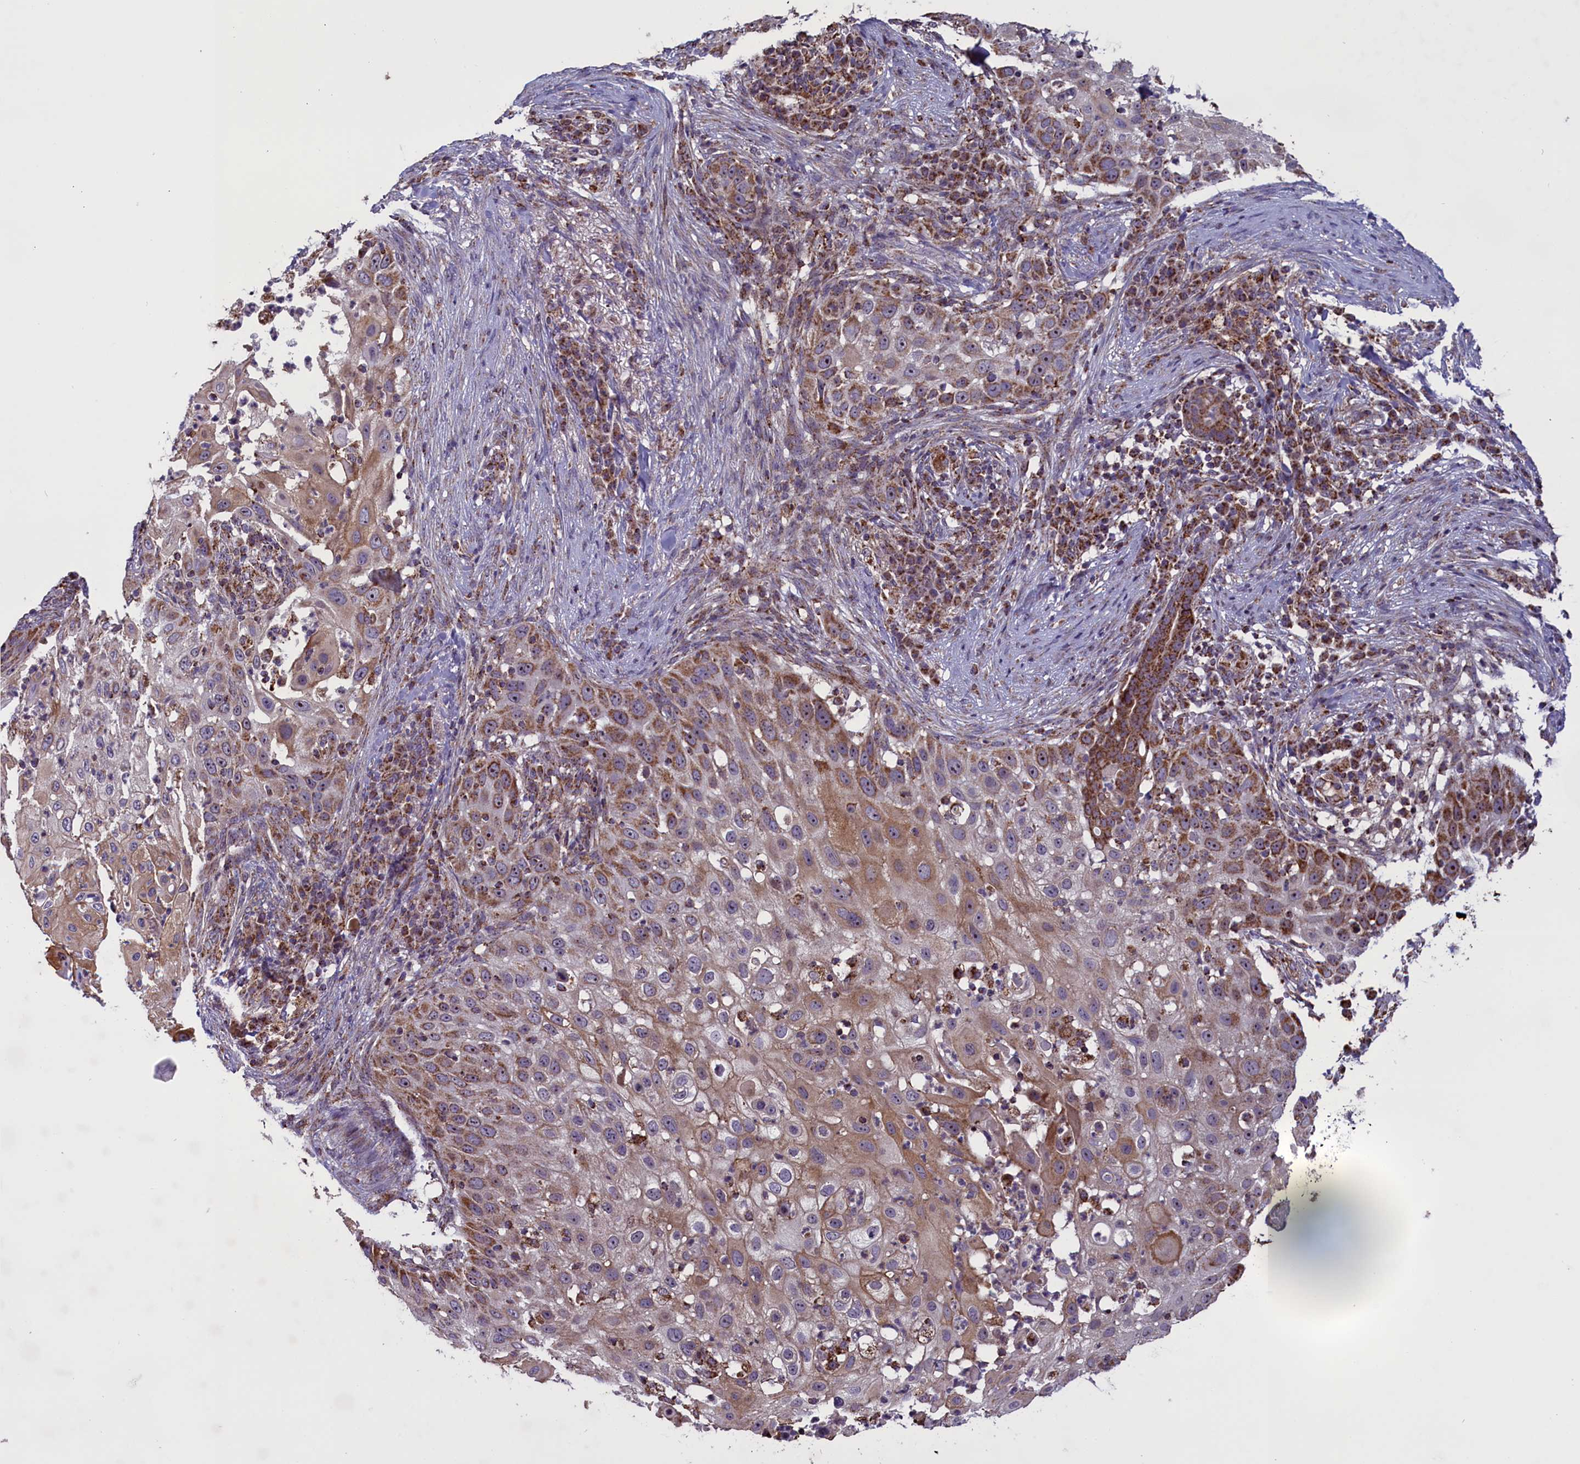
{"staining": {"intensity": "moderate", "quantity": ">75%", "location": "cytoplasmic/membranous"}, "tissue": "skin cancer", "cell_type": "Tumor cells", "image_type": "cancer", "snomed": [{"axis": "morphology", "description": "Squamous cell carcinoma, NOS"}, {"axis": "topography", "description": "Skin"}], "caption": "Squamous cell carcinoma (skin) stained with immunohistochemistry (IHC) demonstrates moderate cytoplasmic/membranous staining in about >75% of tumor cells. (DAB IHC, brown staining for protein, blue staining for nuclei).", "gene": "GLRX5", "patient": {"sex": "female", "age": 44}}